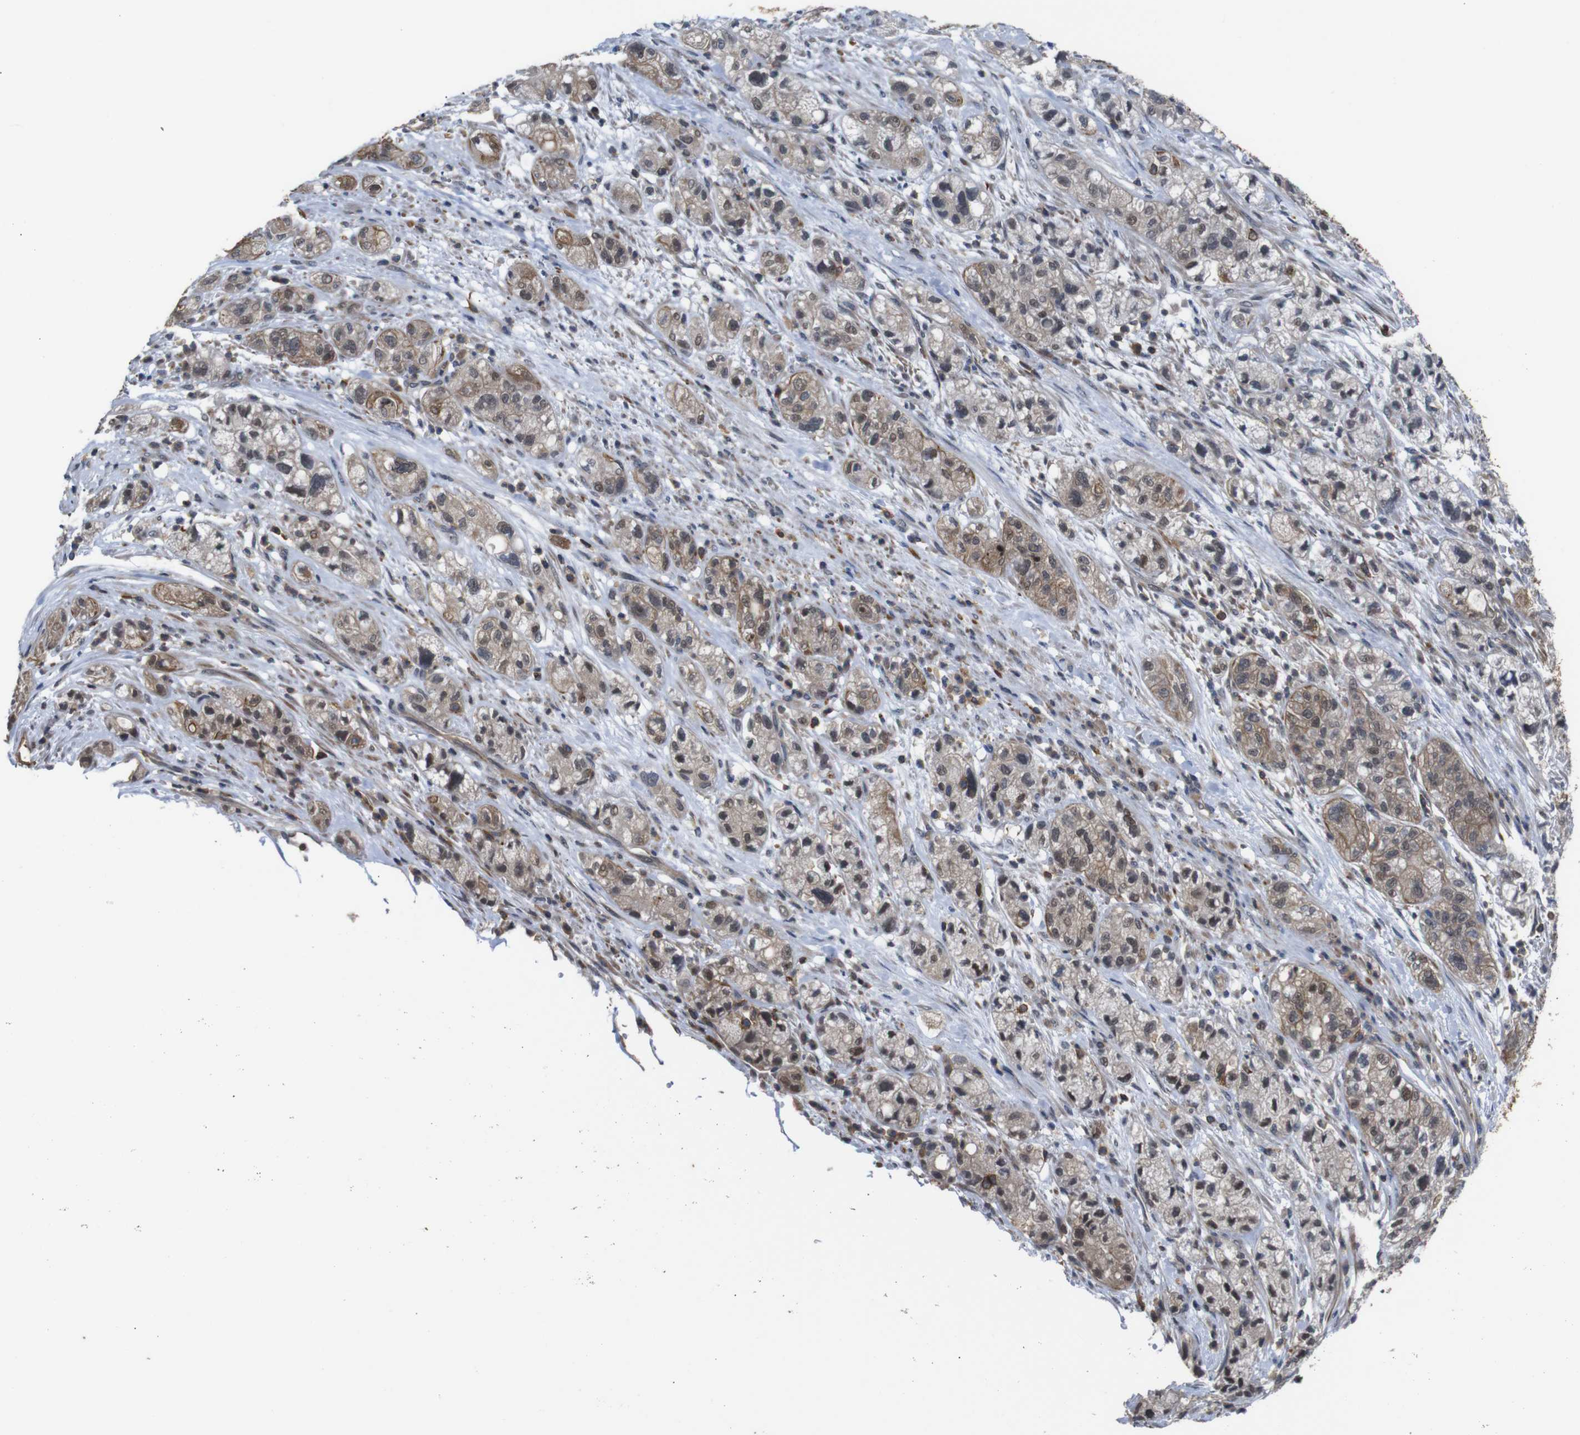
{"staining": {"intensity": "weak", "quantity": ">75%", "location": "cytoplasmic/membranous"}, "tissue": "pancreatic cancer", "cell_type": "Tumor cells", "image_type": "cancer", "snomed": [{"axis": "morphology", "description": "Adenocarcinoma, NOS"}, {"axis": "topography", "description": "Pancreas"}], "caption": "DAB (3,3'-diaminobenzidine) immunohistochemical staining of pancreatic cancer reveals weak cytoplasmic/membranous protein expression in approximately >75% of tumor cells.", "gene": "BRWD3", "patient": {"sex": "female", "age": 78}}